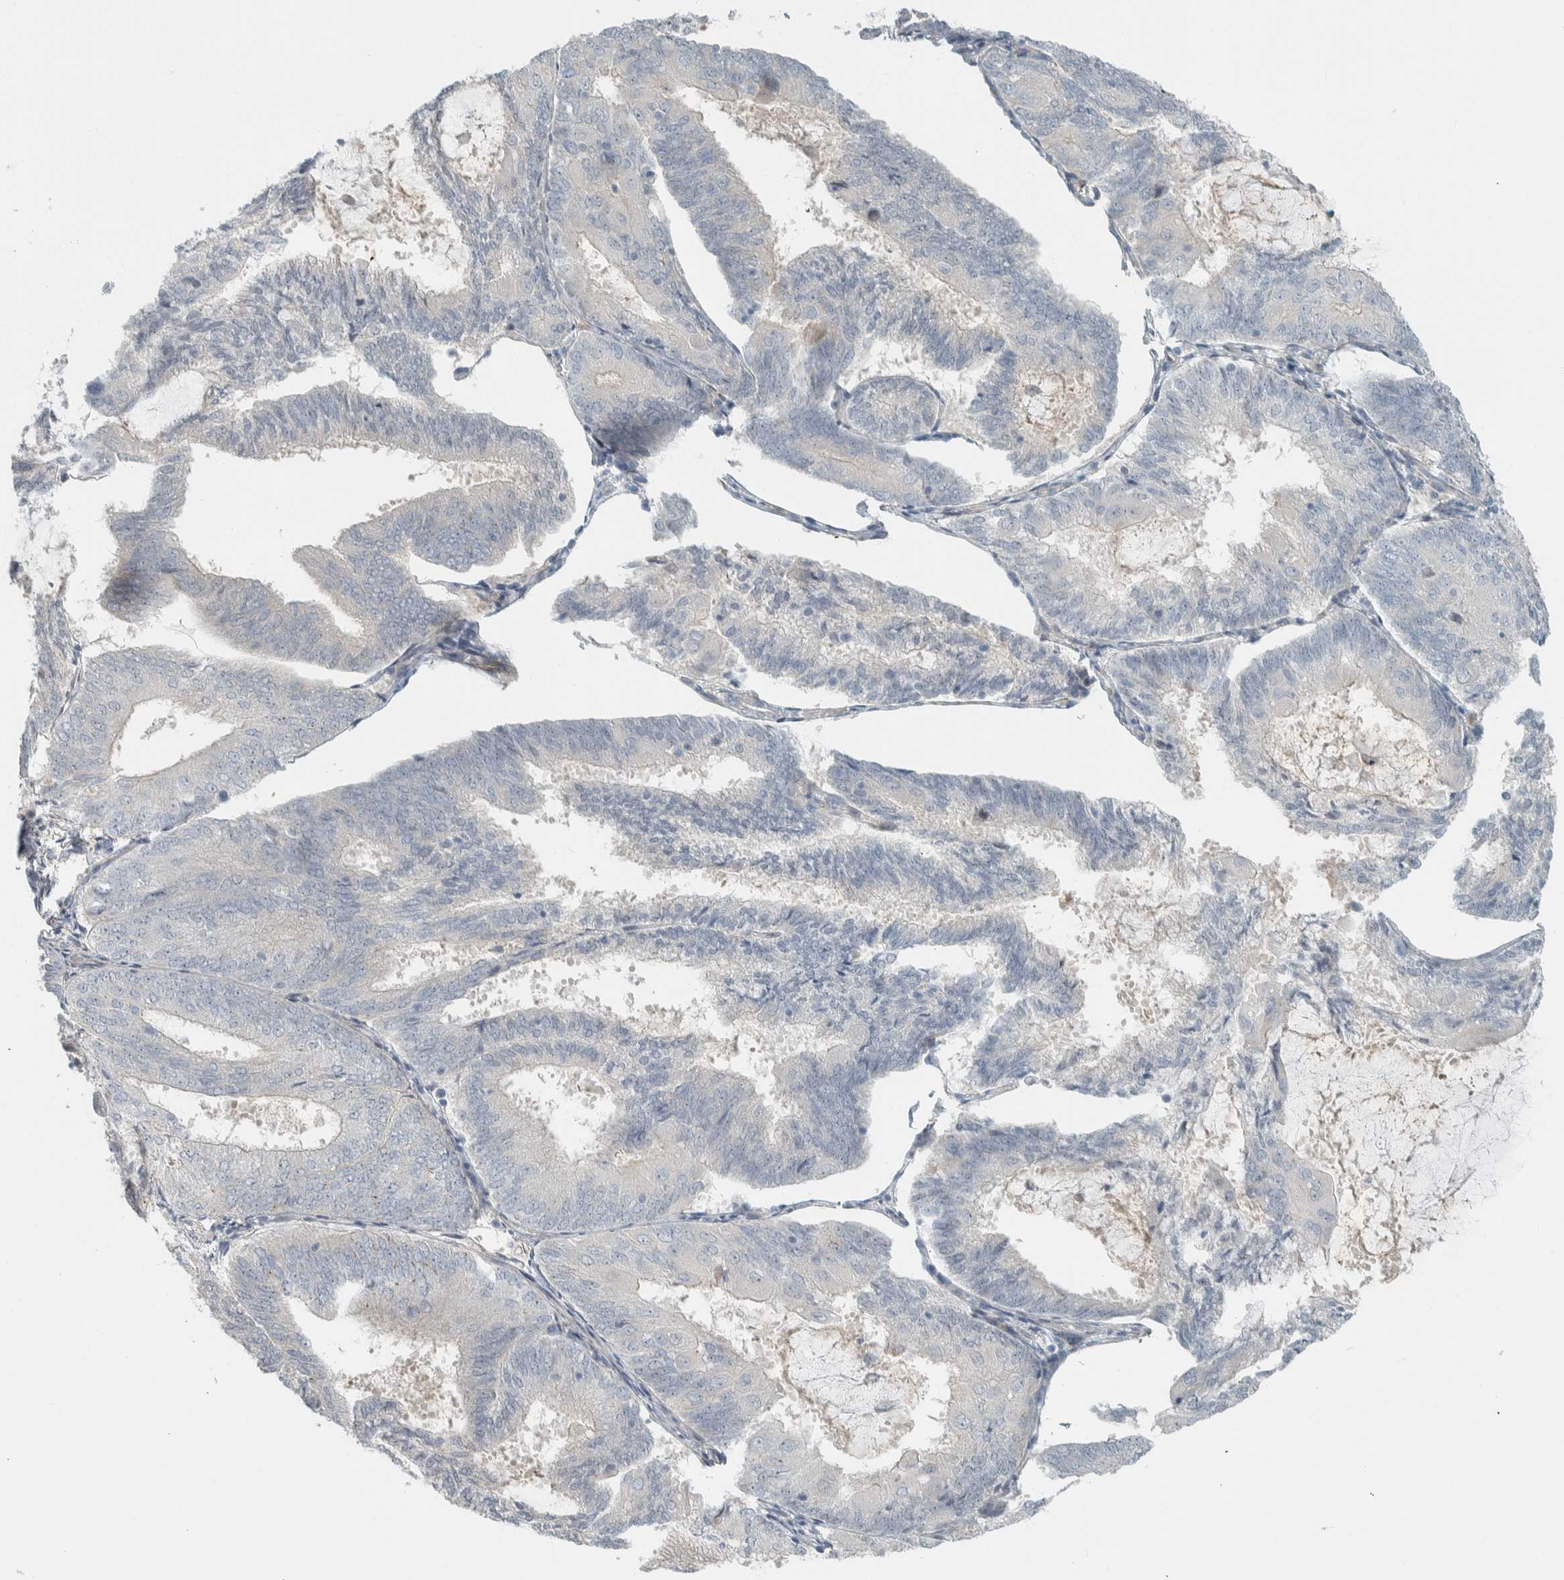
{"staining": {"intensity": "negative", "quantity": "none", "location": "none"}, "tissue": "endometrial cancer", "cell_type": "Tumor cells", "image_type": "cancer", "snomed": [{"axis": "morphology", "description": "Adenocarcinoma, NOS"}, {"axis": "topography", "description": "Endometrium"}], "caption": "Tumor cells are negative for protein expression in human endometrial cancer. Nuclei are stained in blue.", "gene": "HGS", "patient": {"sex": "female", "age": 81}}